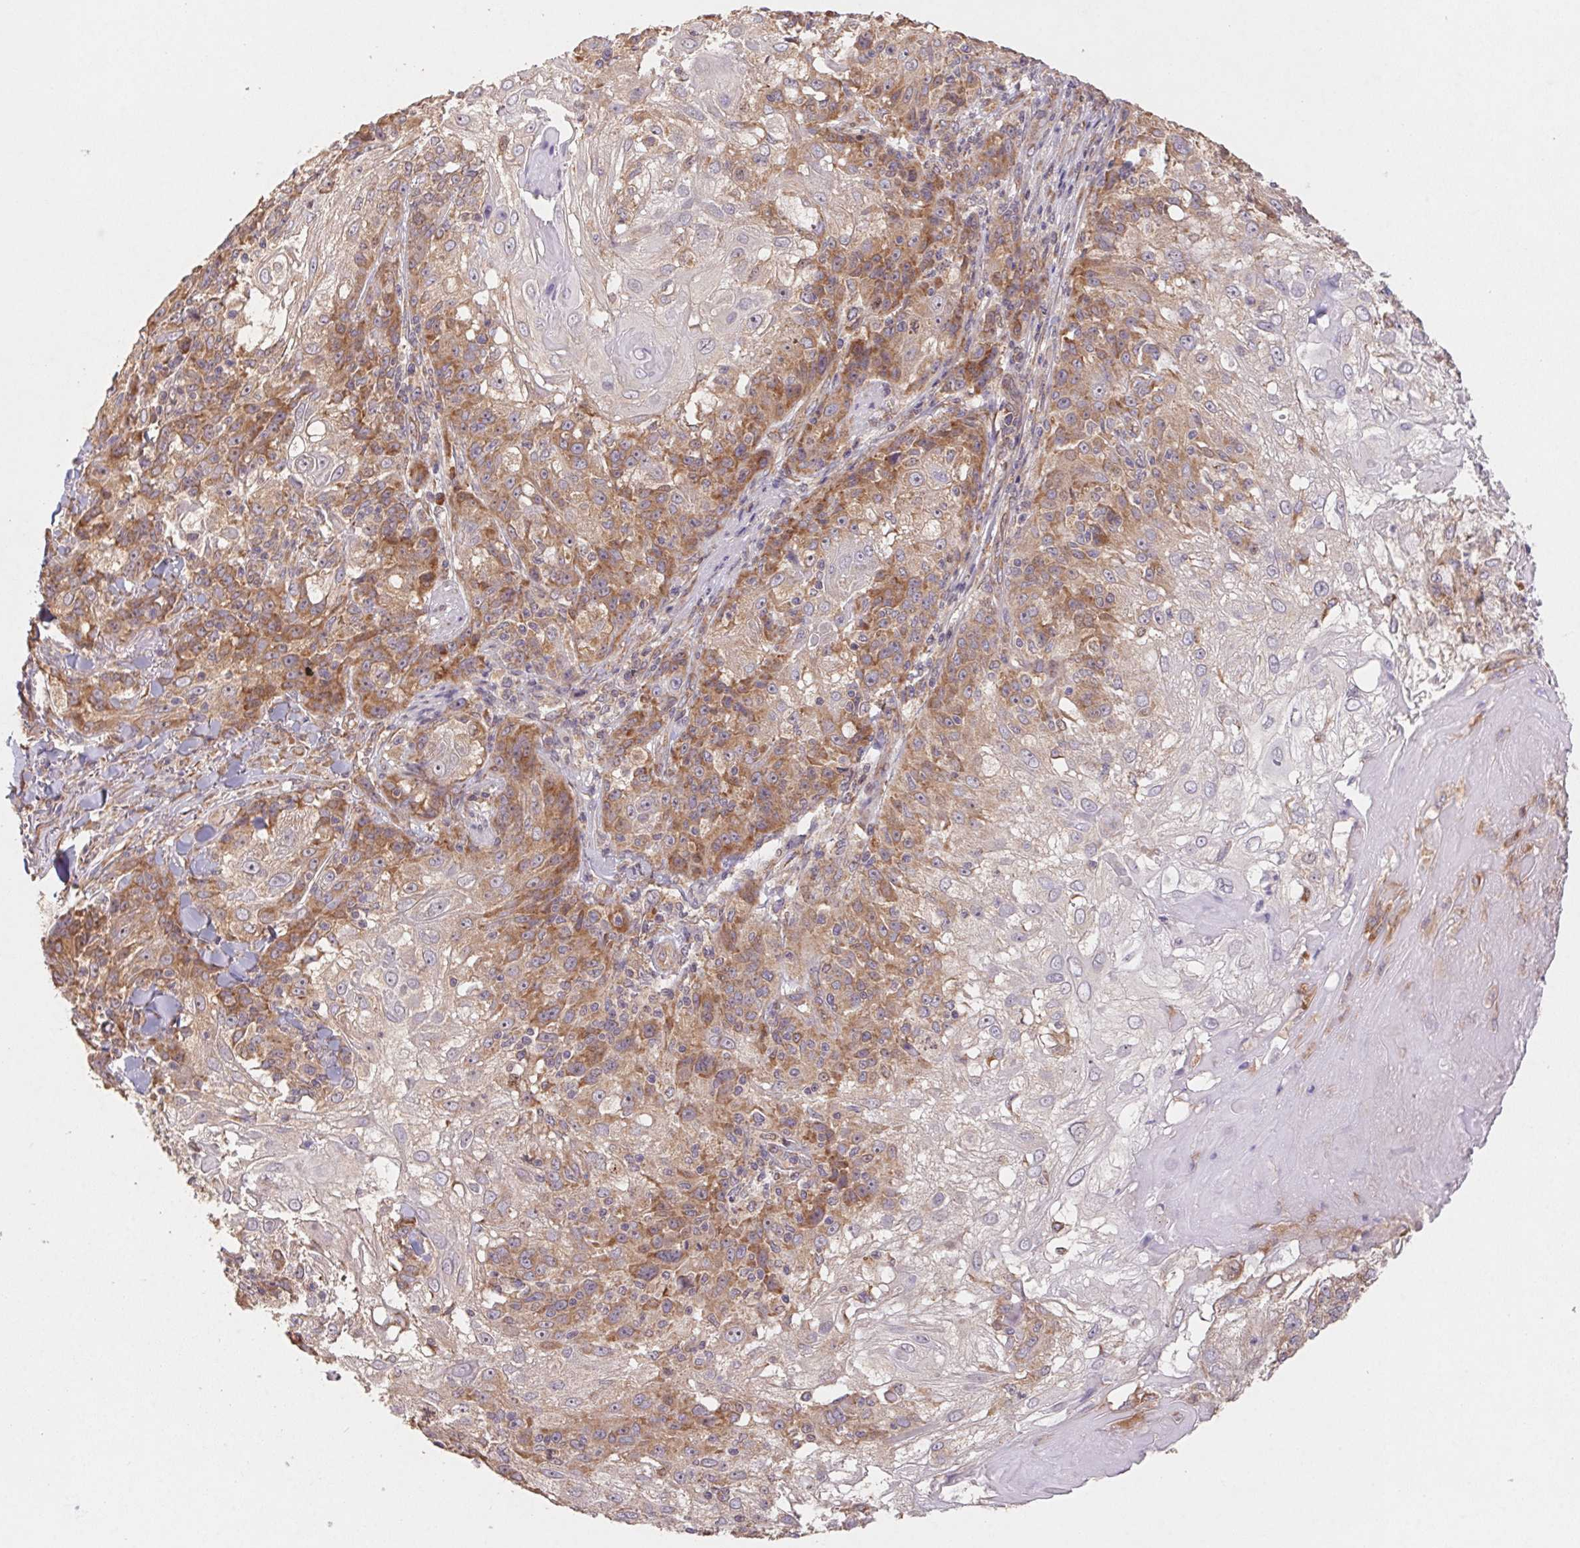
{"staining": {"intensity": "moderate", "quantity": "25%-75%", "location": "cytoplasmic/membranous"}, "tissue": "skin cancer", "cell_type": "Tumor cells", "image_type": "cancer", "snomed": [{"axis": "morphology", "description": "Normal tissue, NOS"}, {"axis": "morphology", "description": "Squamous cell carcinoma, NOS"}, {"axis": "topography", "description": "Skin"}], "caption": "The photomicrograph displays staining of skin squamous cell carcinoma, revealing moderate cytoplasmic/membranous protein expression (brown color) within tumor cells. Nuclei are stained in blue.", "gene": "RPL27A", "patient": {"sex": "female", "age": 83}}